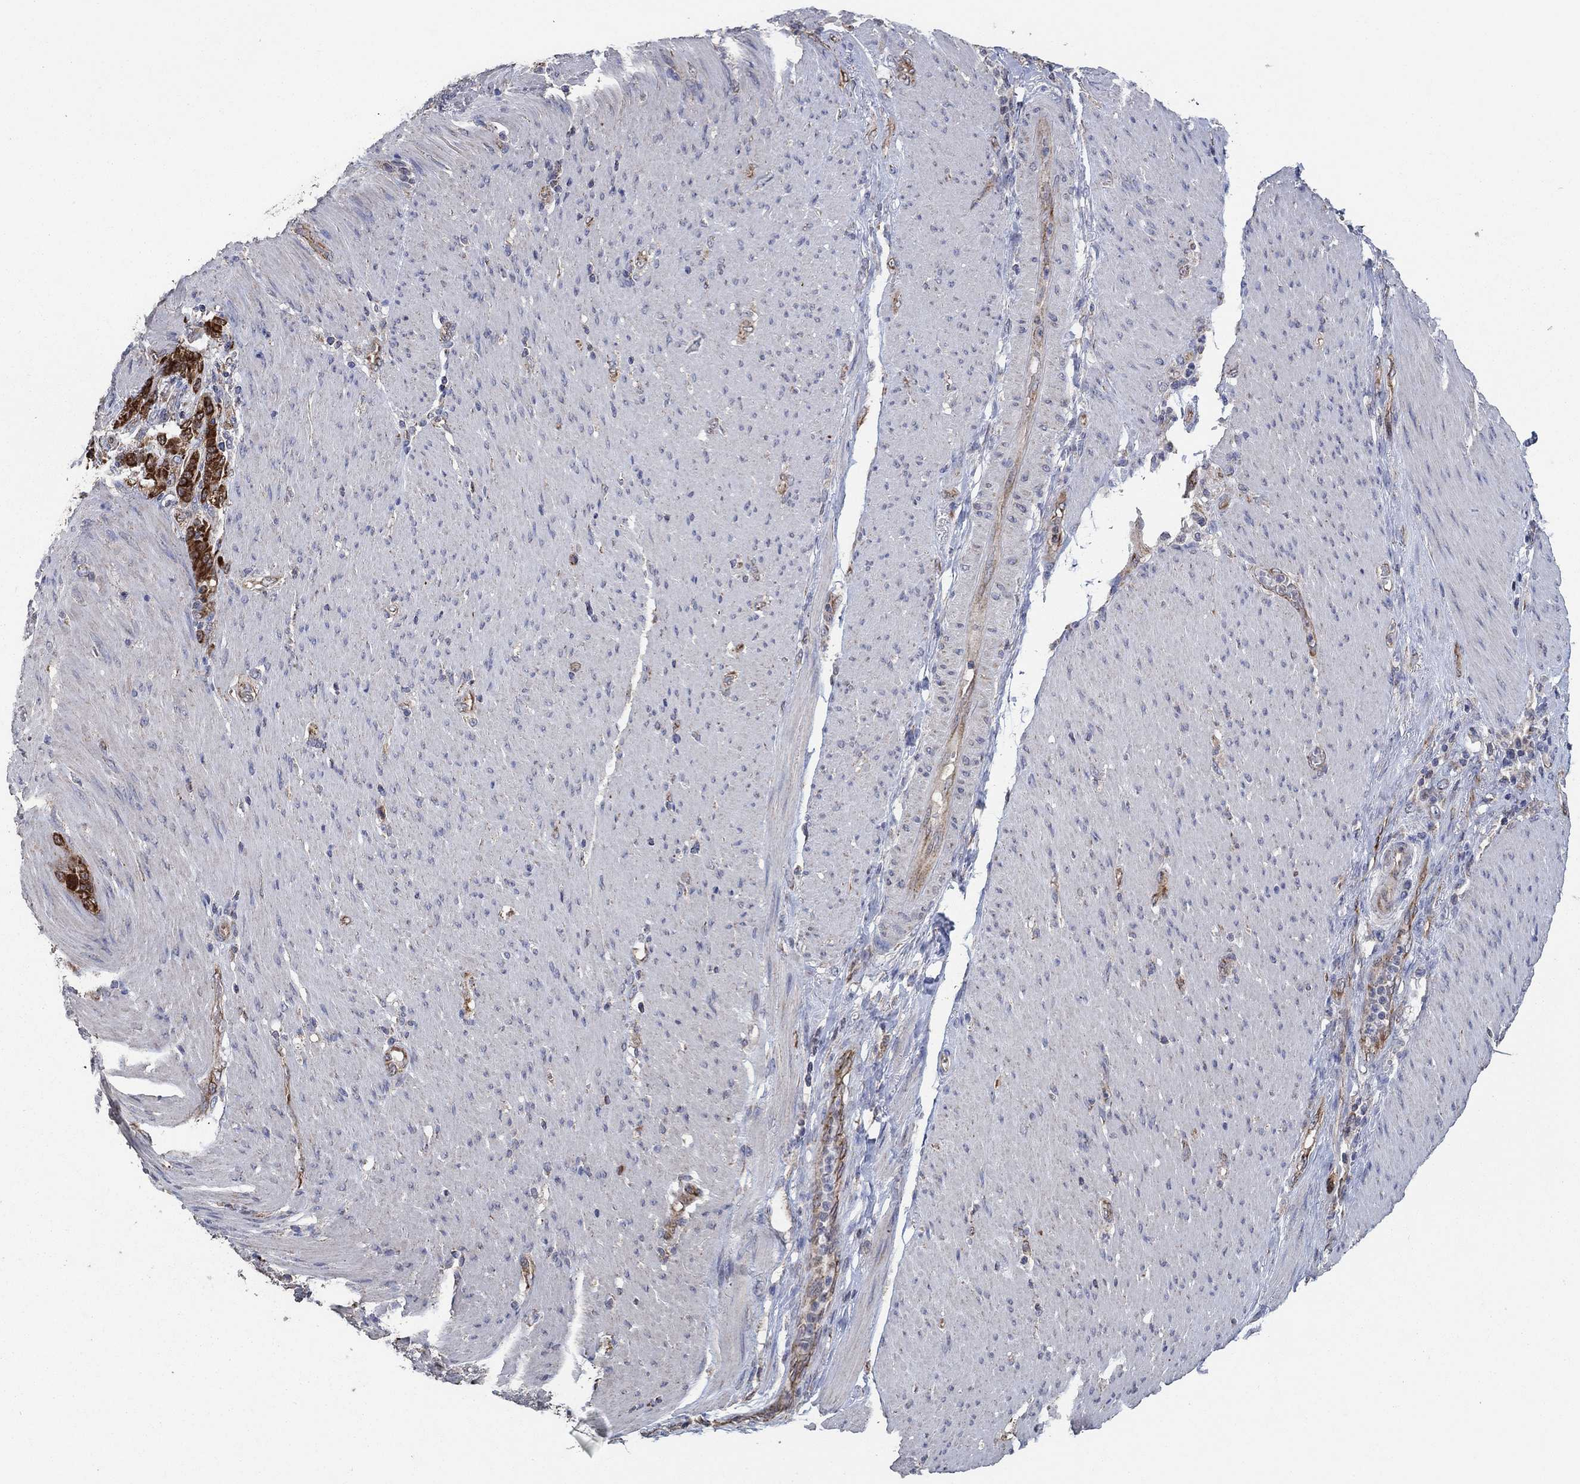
{"staining": {"intensity": "strong", "quantity": ">75%", "location": "cytoplasmic/membranous"}, "tissue": "stomach cancer", "cell_type": "Tumor cells", "image_type": "cancer", "snomed": [{"axis": "morphology", "description": "Adenocarcinoma, NOS"}, {"axis": "topography", "description": "Stomach"}], "caption": "Protein staining of stomach cancer tissue reveals strong cytoplasmic/membranous expression in approximately >75% of tumor cells.", "gene": "HID1", "patient": {"sex": "female", "age": 79}}